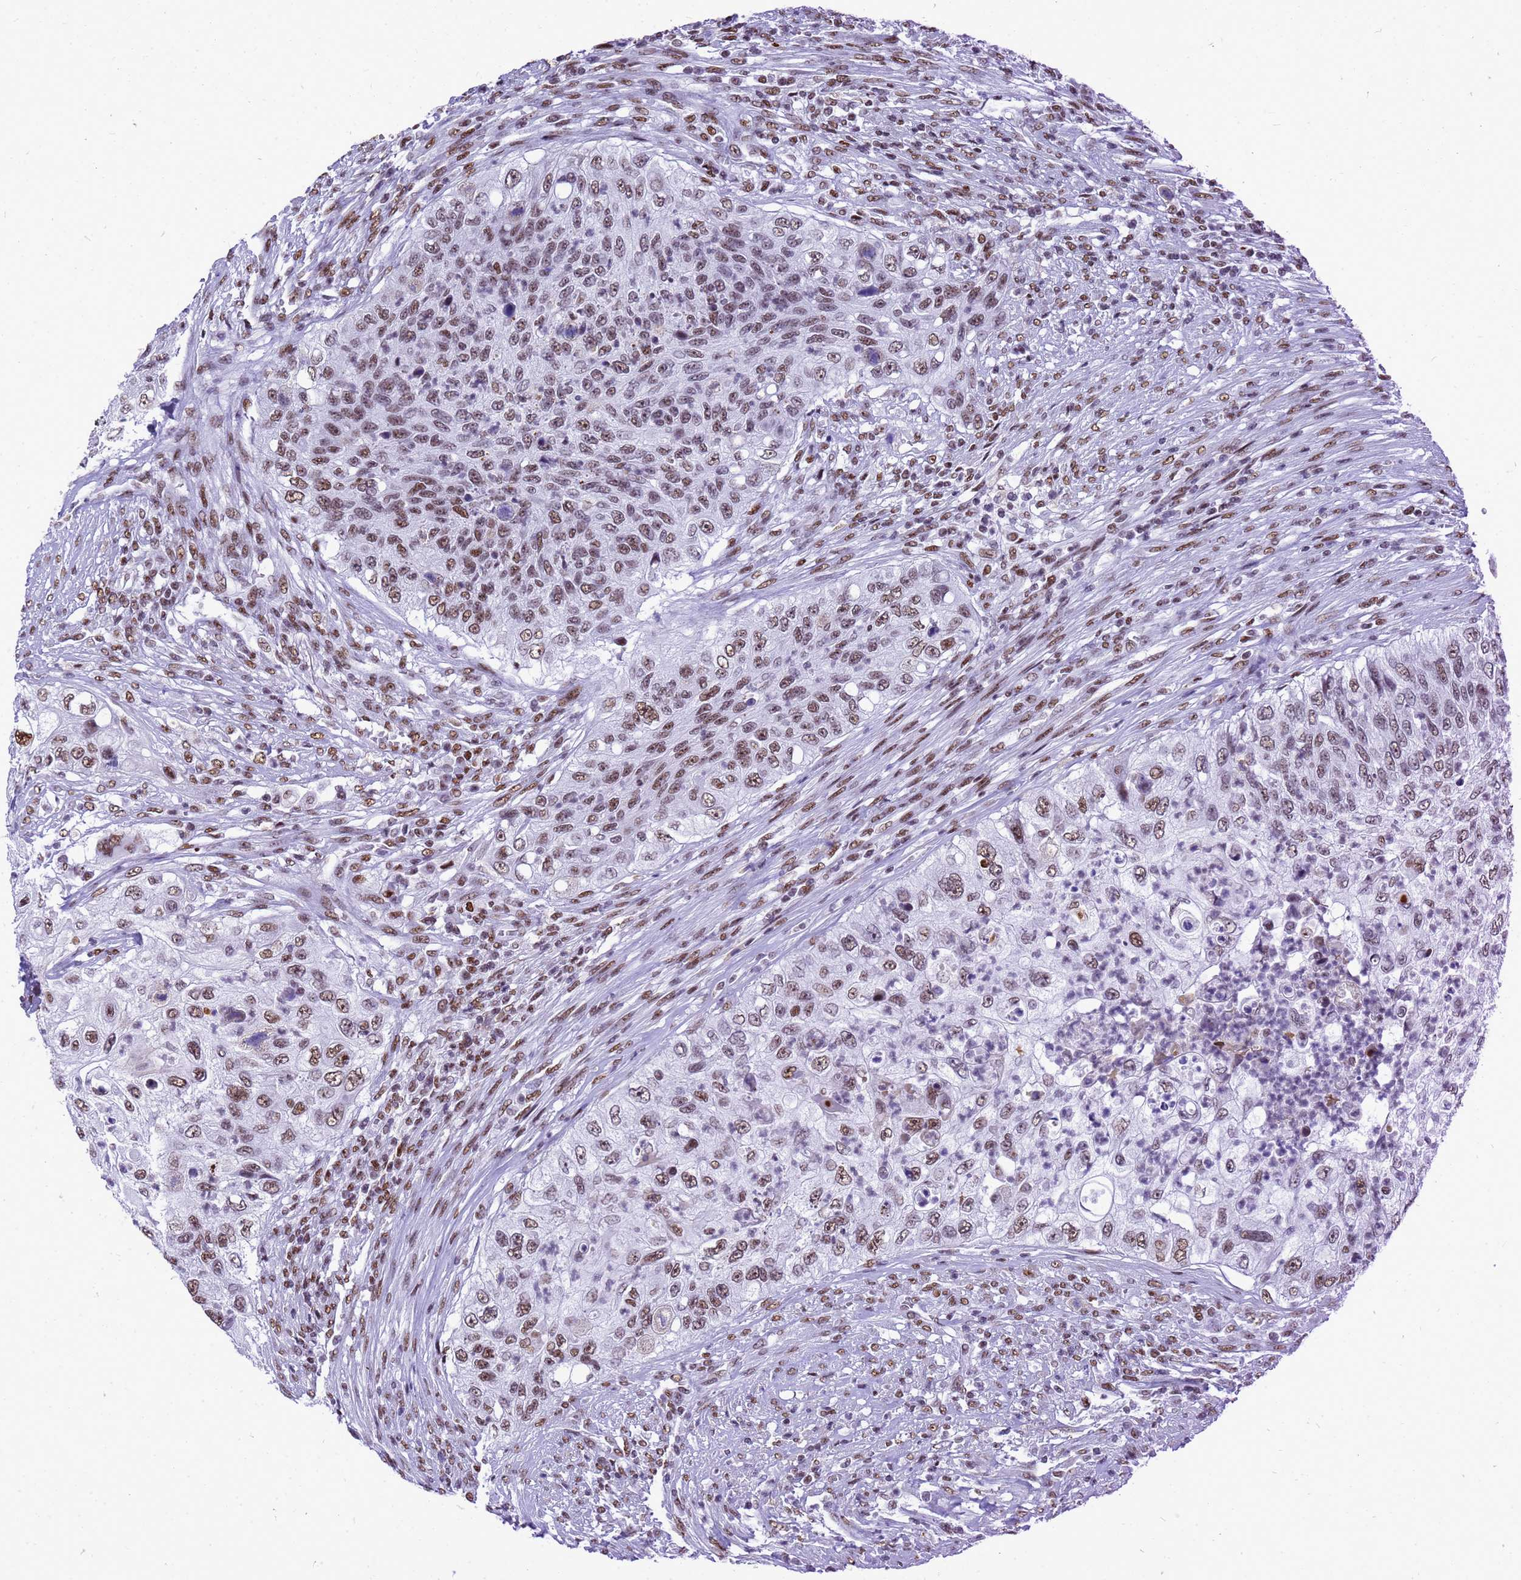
{"staining": {"intensity": "moderate", "quantity": ">75%", "location": "nuclear"}, "tissue": "urothelial cancer", "cell_type": "Tumor cells", "image_type": "cancer", "snomed": [{"axis": "morphology", "description": "Urothelial carcinoma, High grade"}, {"axis": "topography", "description": "Urinary bladder"}], "caption": "A high-resolution image shows immunohistochemistry (IHC) staining of high-grade urothelial carcinoma, which exhibits moderate nuclear expression in about >75% of tumor cells.", "gene": "SART3", "patient": {"sex": "female", "age": 60}}